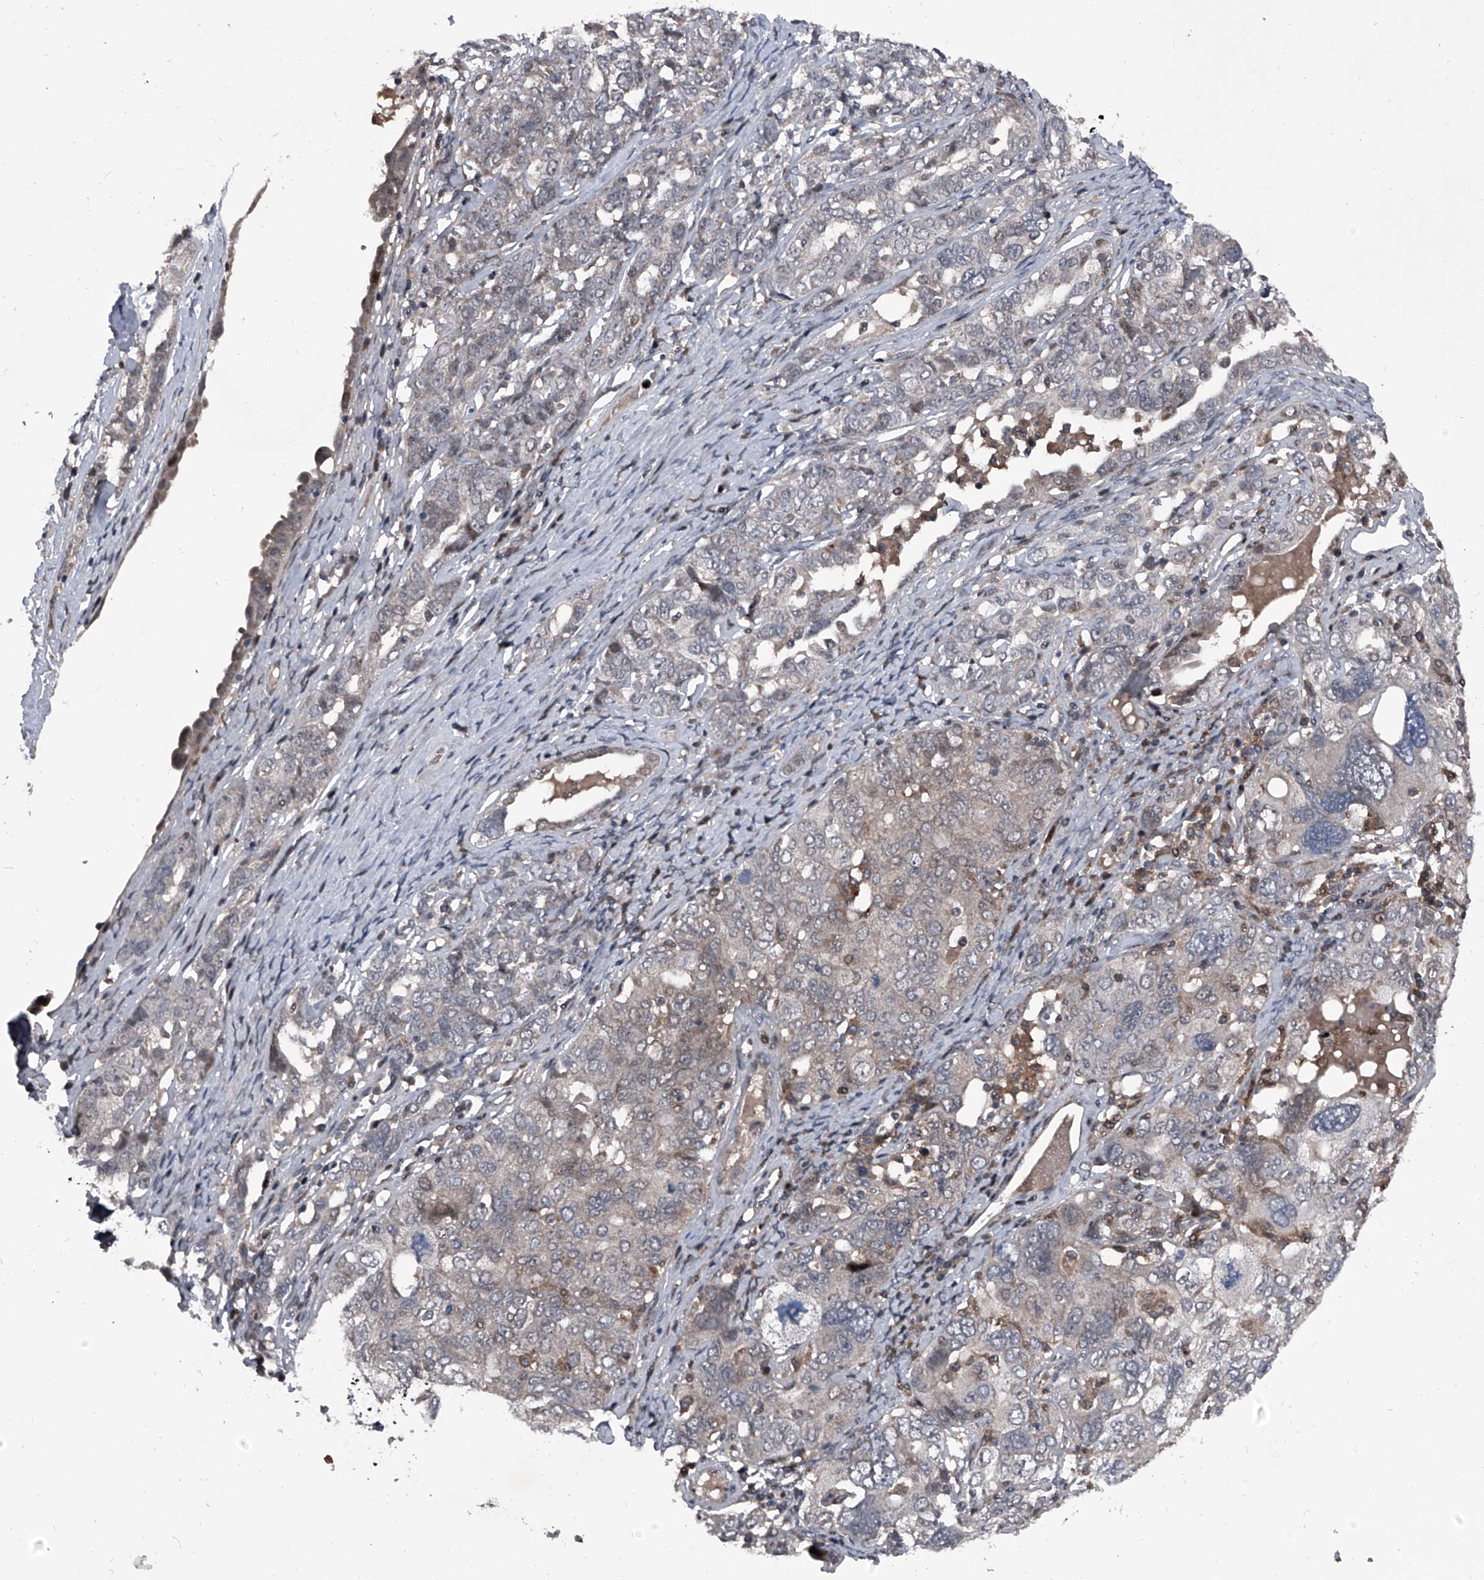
{"staining": {"intensity": "negative", "quantity": "none", "location": "none"}, "tissue": "ovarian cancer", "cell_type": "Tumor cells", "image_type": "cancer", "snomed": [{"axis": "morphology", "description": "Carcinoma, endometroid"}, {"axis": "topography", "description": "Ovary"}], "caption": "This is a photomicrograph of immunohistochemistry (IHC) staining of endometroid carcinoma (ovarian), which shows no positivity in tumor cells.", "gene": "ELK4", "patient": {"sex": "female", "age": 62}}